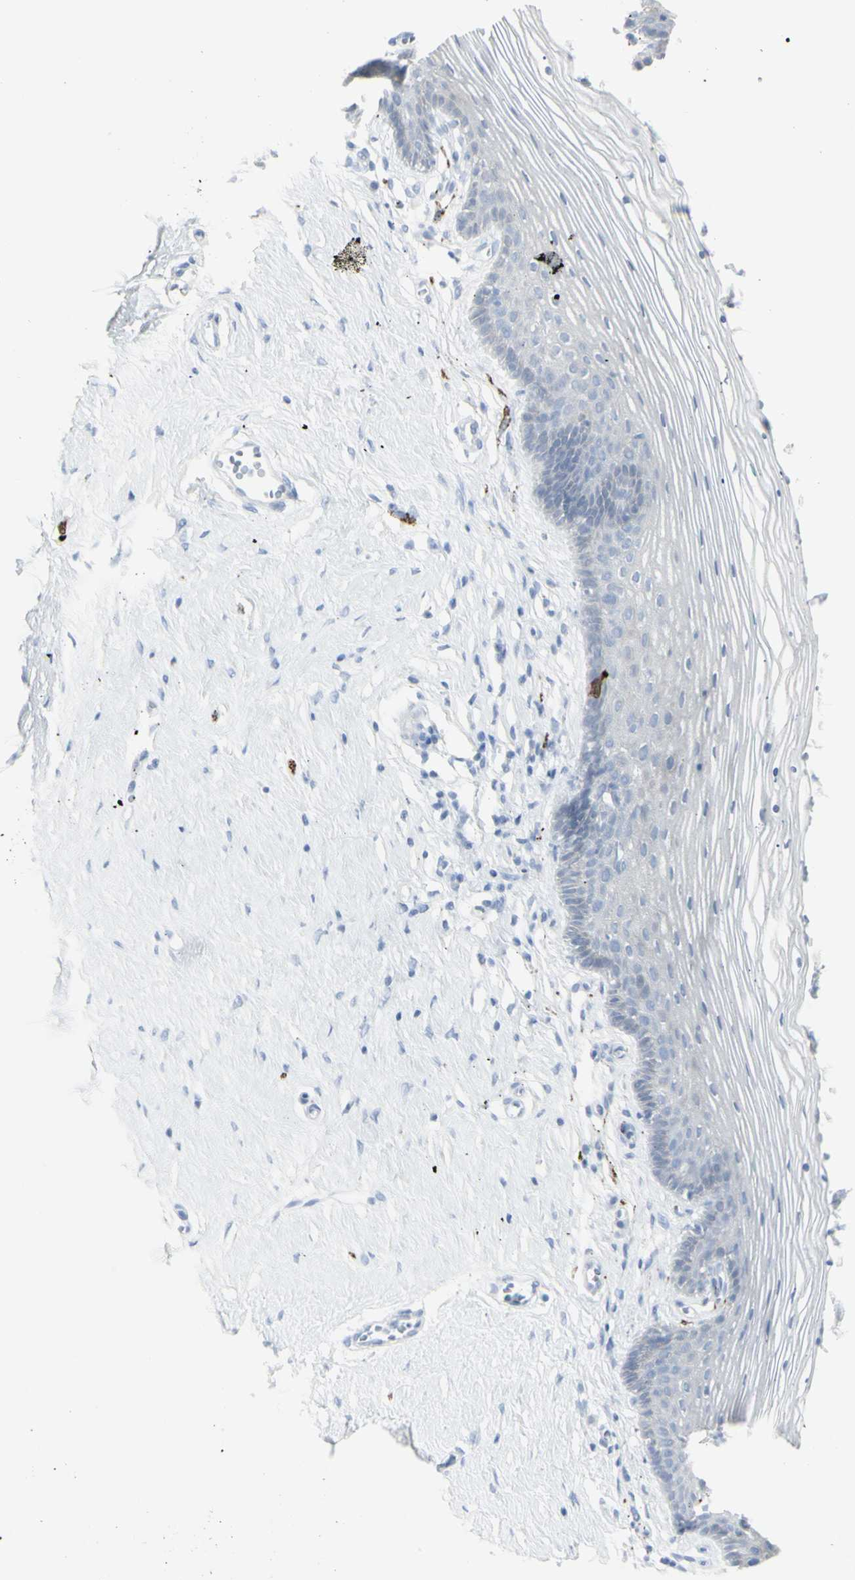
{"staining": {"intensity": "negative", "quantity": "none", "location": "none"}, "tissue": "vagina", "cell_type": "Squamous epithelial cells", "image_type": "normal", "snomed": [{"axis": "morphology", "description": "Normal tissue, NOS"}, {"axis": "topography", "description": "Vagina"}], "caption": "Immunohistochemistry (IHC) of benign vagina exhibits no positivity in squamous epithelial cells.", "gene": "ENSG00000198211", "patient": {"sex": "female", "age": 32}}